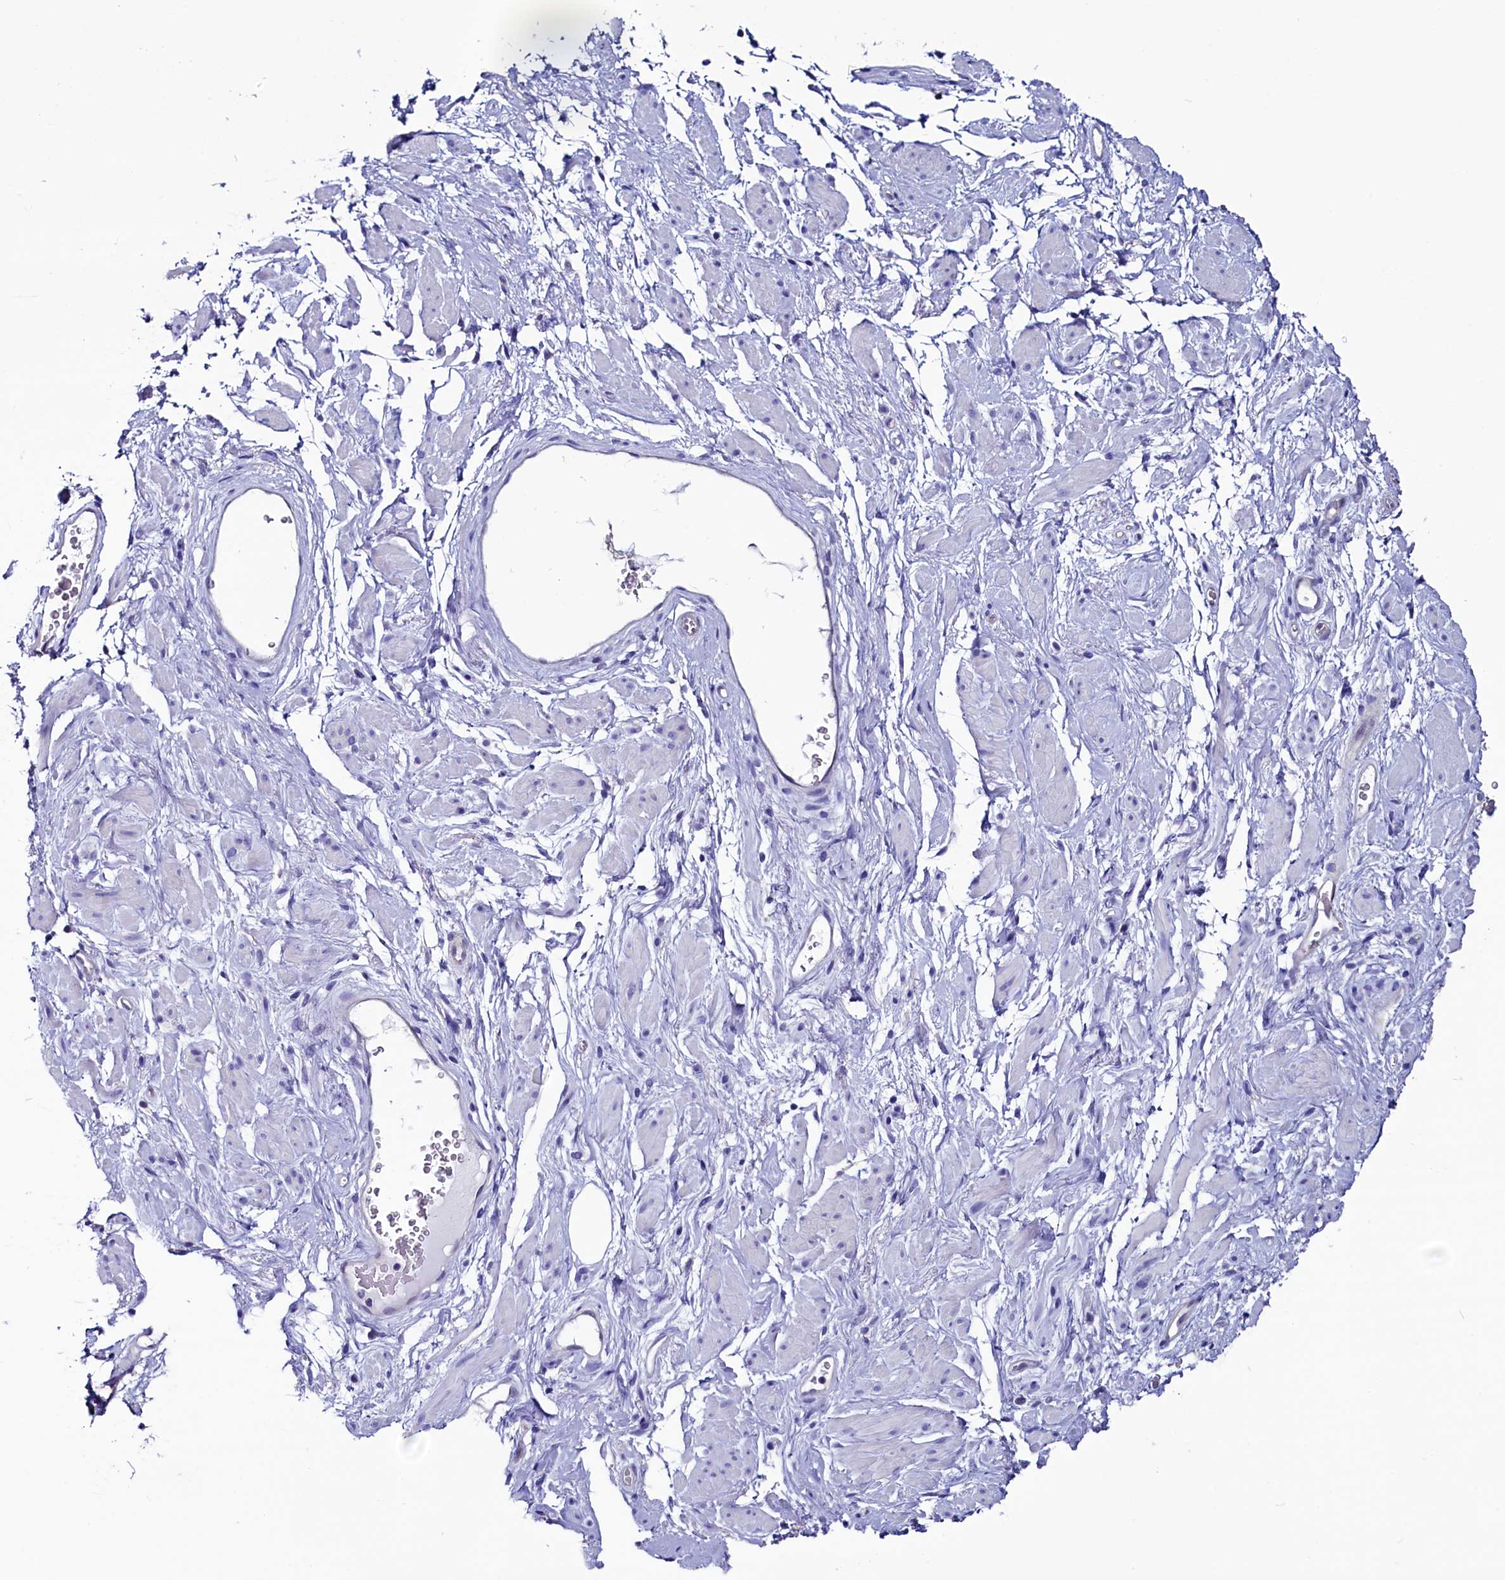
{"staining": {"intensity": "negative", "quantity": "none", "location": "none"}, "tissue": "adipose tissue", "cell_type": "Adipocytes", "image_type": "normal", "snomed": [{"axis": "morphology", "description": "Normal tissue, NOS"}, {"axis": "morphology", "description": "Adenocarcinoma, NOS"}, {"axis": "topography", "description": "Rectum"}, {"axis": "topography", "description": "Vagina"}, {"axis": "topography", "description": "Peripheral nerve tissue"}], "caption": "DAB immunohistochemical staining of normal adipose tissue shows no significant positivity in adipocytes.", "gene": "CIAPIN1", "patient": {"sex": "female", "age": 71}}